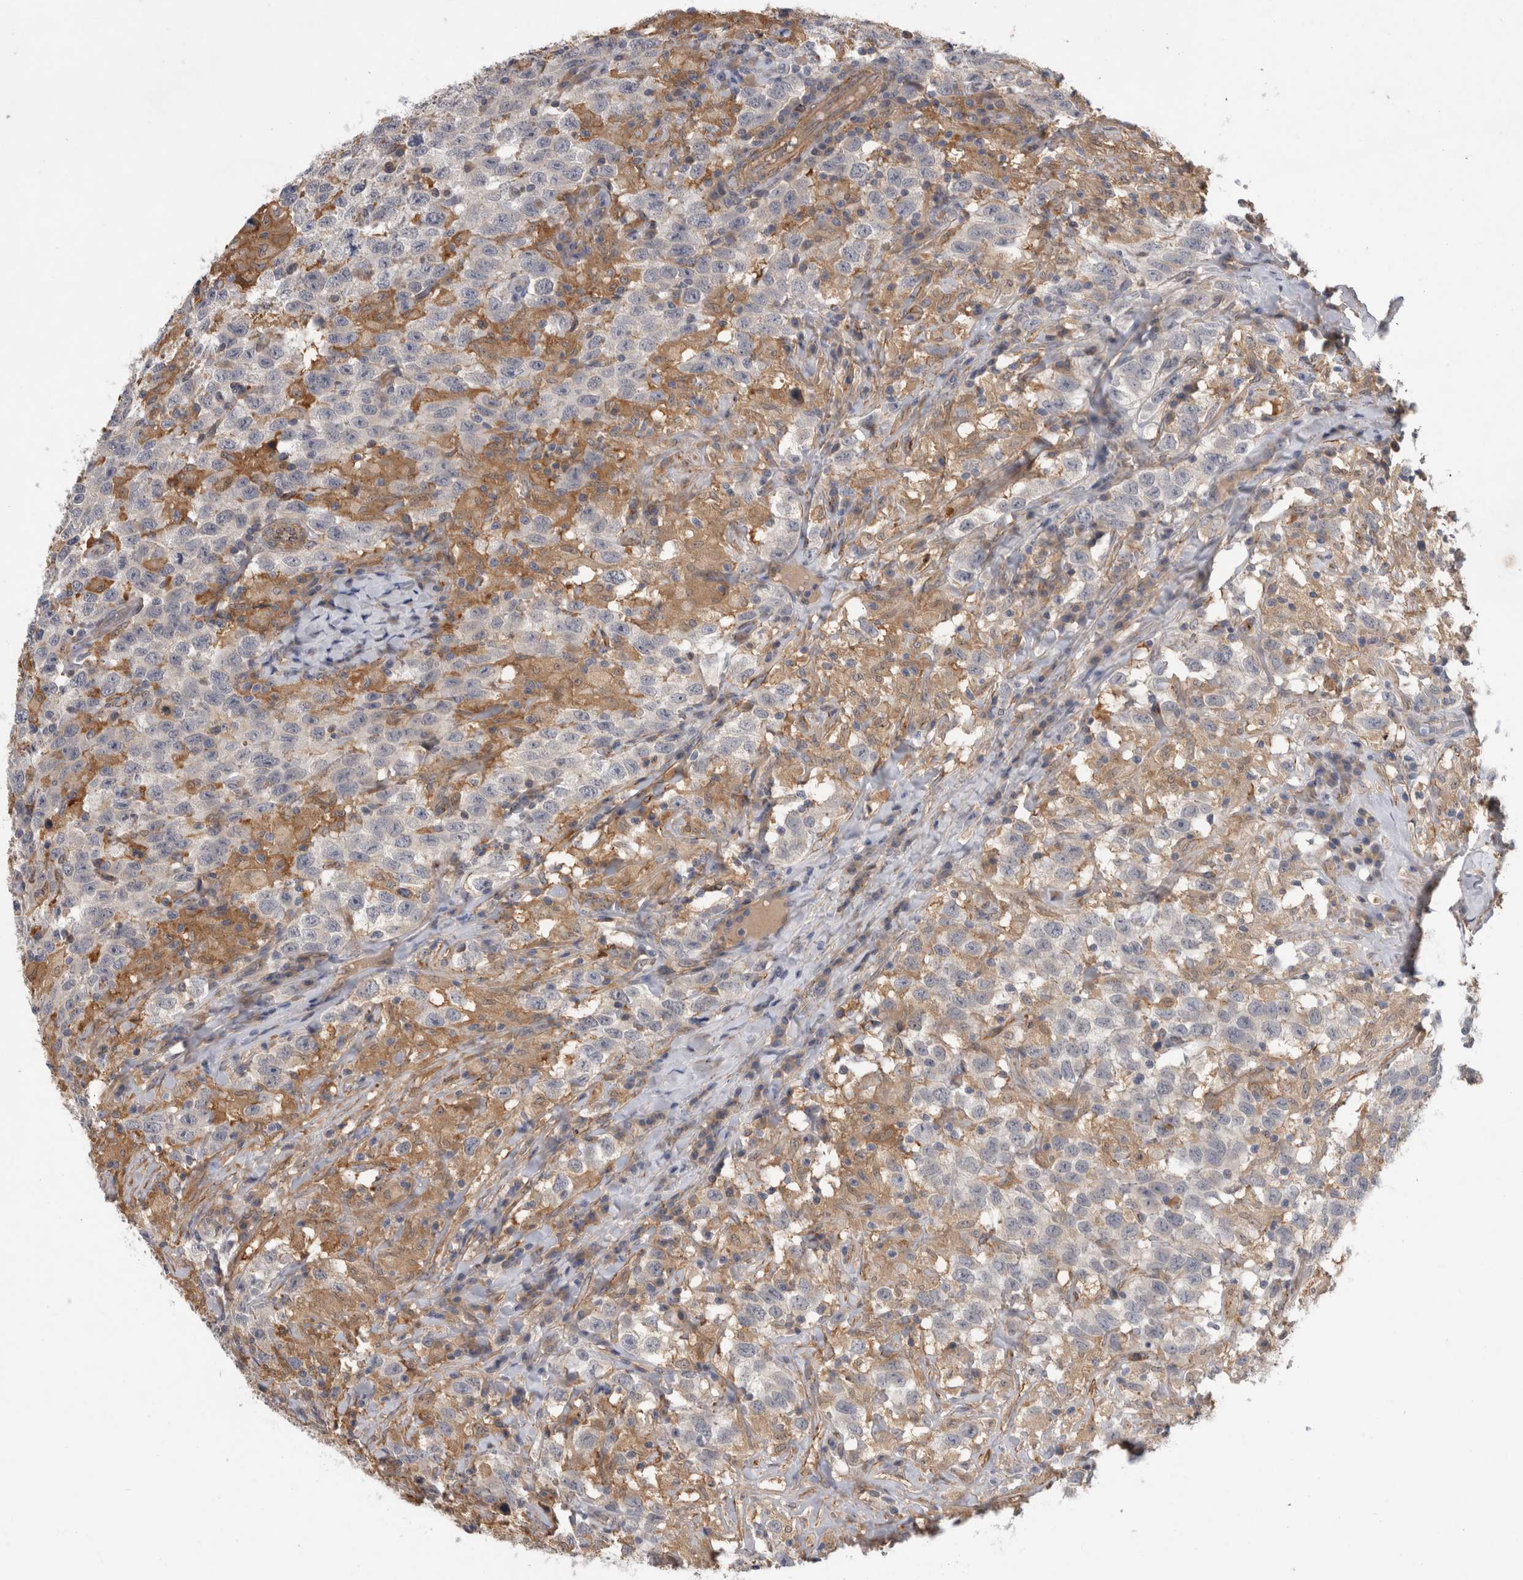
{"staining": {"intensity": "negative", "quantity": "none", "location": "none"}, "tissue": "testis cancer", "cell_type": "Tumor cells", "image_type": "cancer", "snomed": [{"axis": "morphology", "description": "Seminoma, NOS"}, {"axis": "topography", "description": "Testis"}], "caption": "Immunohistochemistry (IHC) of human testis seminoma demonstrates no positivity in tumor cells. (DAB (3,3'-diaminobenzidine) IHC, high magnification).", "gene": "ANKFY1", "patient": {"sex": "male", "age": 41}}